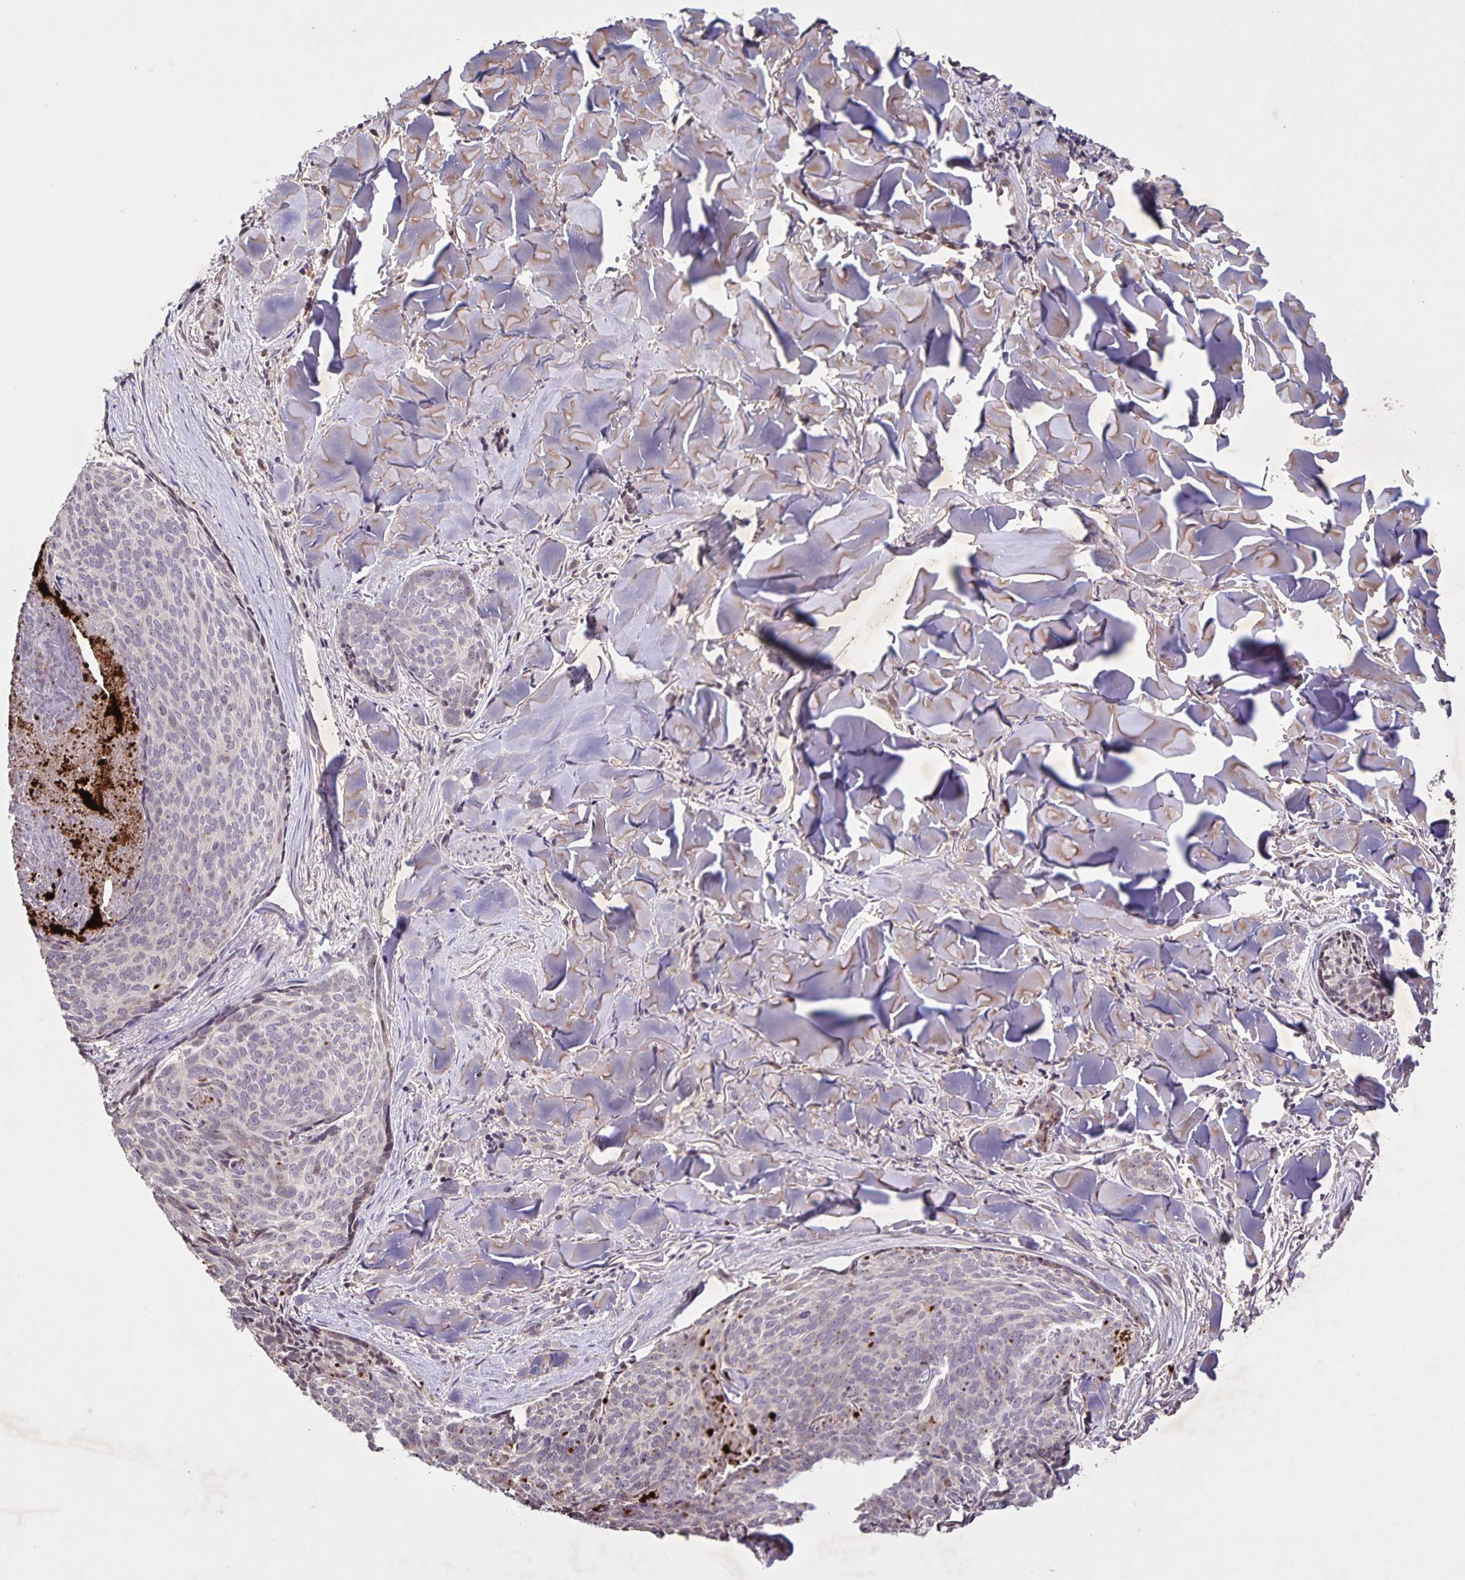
{"staining": {"intensity": "weak", "quantity": "<25%", "location": "nuclear"}, "tissue": "skin cancer", "cell_type": "Tumor cells", "image_type": "cancer", "snomed": [{"axis": "morphology", "description": "Basal cell carcinoma"}, {"axis": "topography", "description": "Skin"}], "caption": "Protein analysis of skin basal cell carcinoma demonstrates no significant positivity in tumor cells.", "gene": "GDF2", "patient": {"sex": "female", "age": 82}}